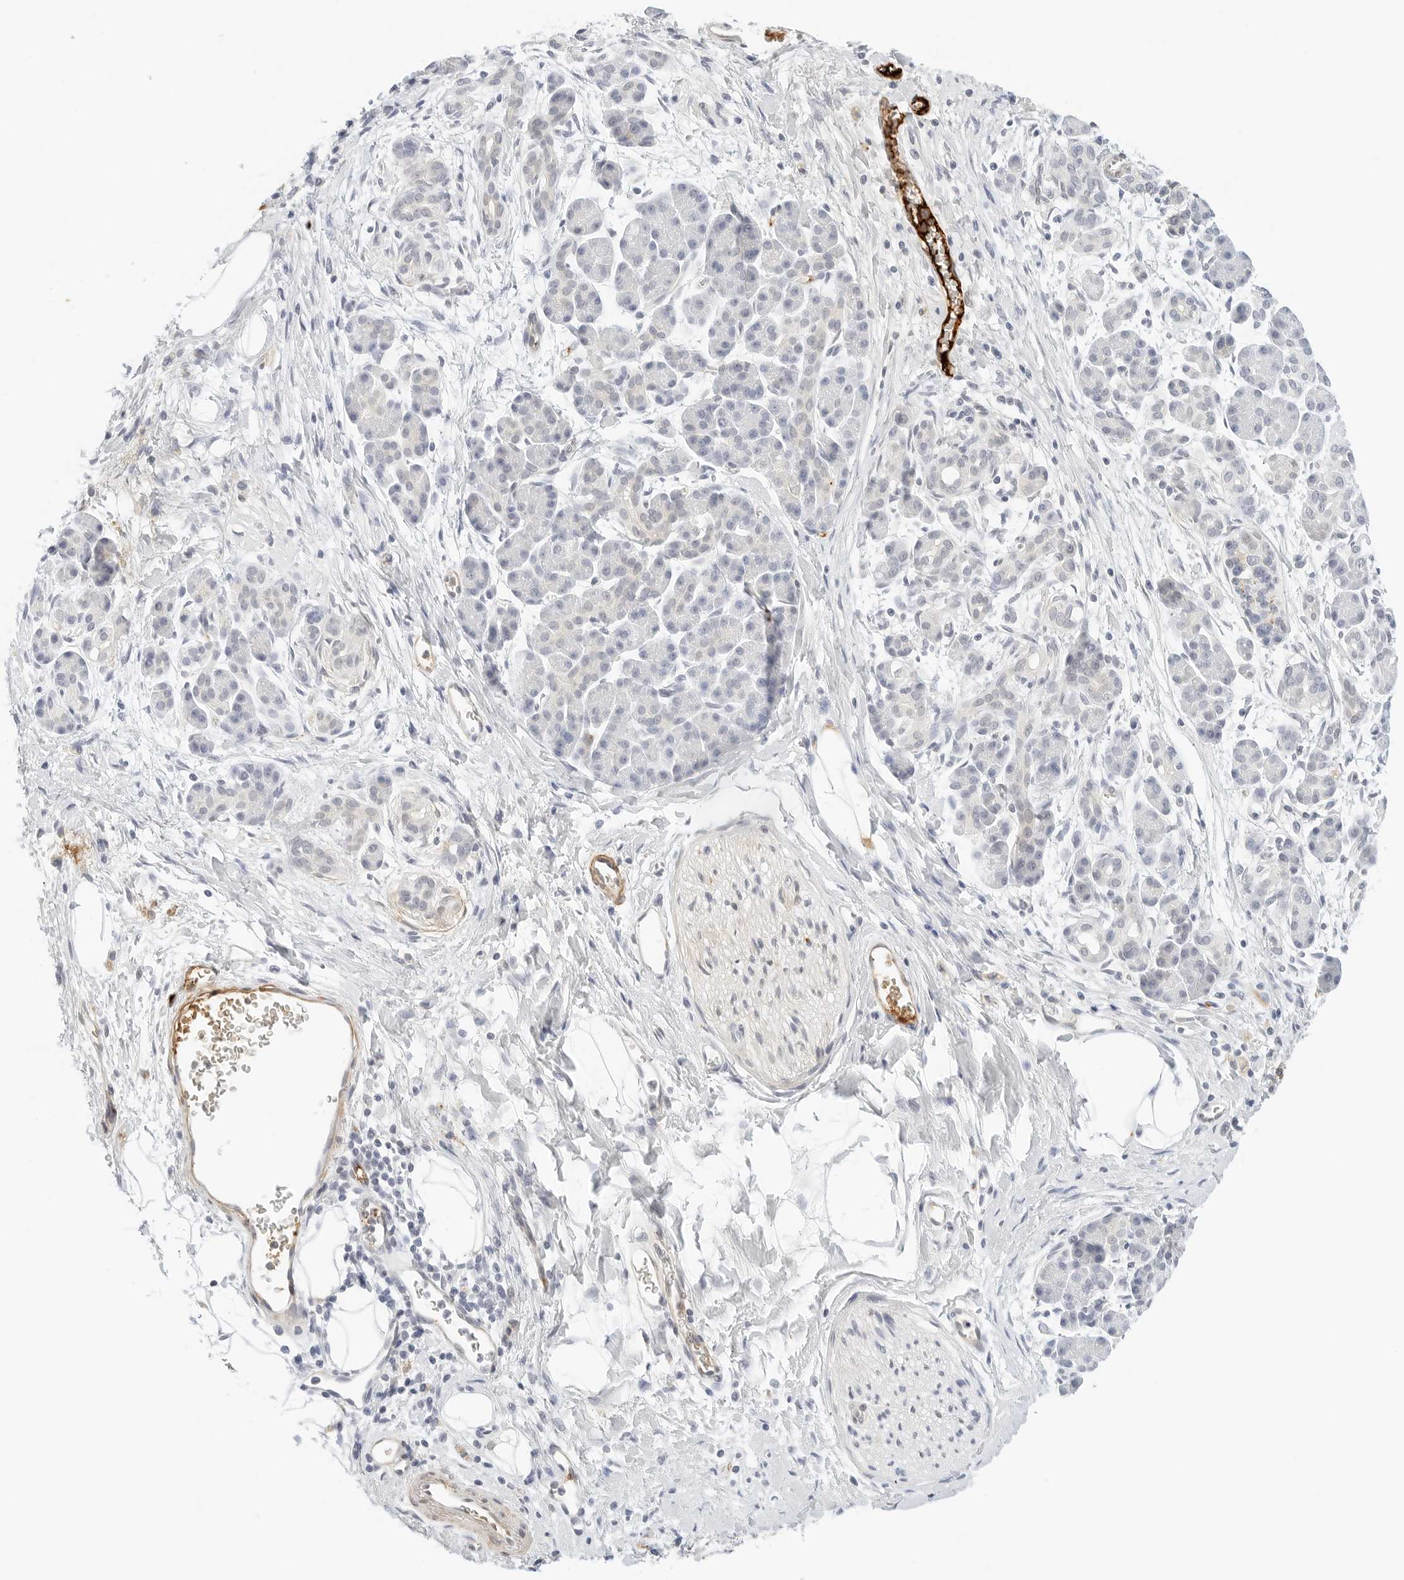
{"staining": {"intensity": "negative", "quantity": "none", "location": "none"}, "tissue": "pancreatic cancer", "cell_type": "Tumor cells", "image_type": "cancer", "snomed": [{"axis": "morphology", "description": "Adenocarcinoma, NOS"}, {"axis": "topography", "description": "Pancreas"}], "caption": "Tumor cells show no significant protein staining in adenocarcinoma (pancreatic).", "gene": "PKDCC", "patient": {"sex": "male", "age": 58}}